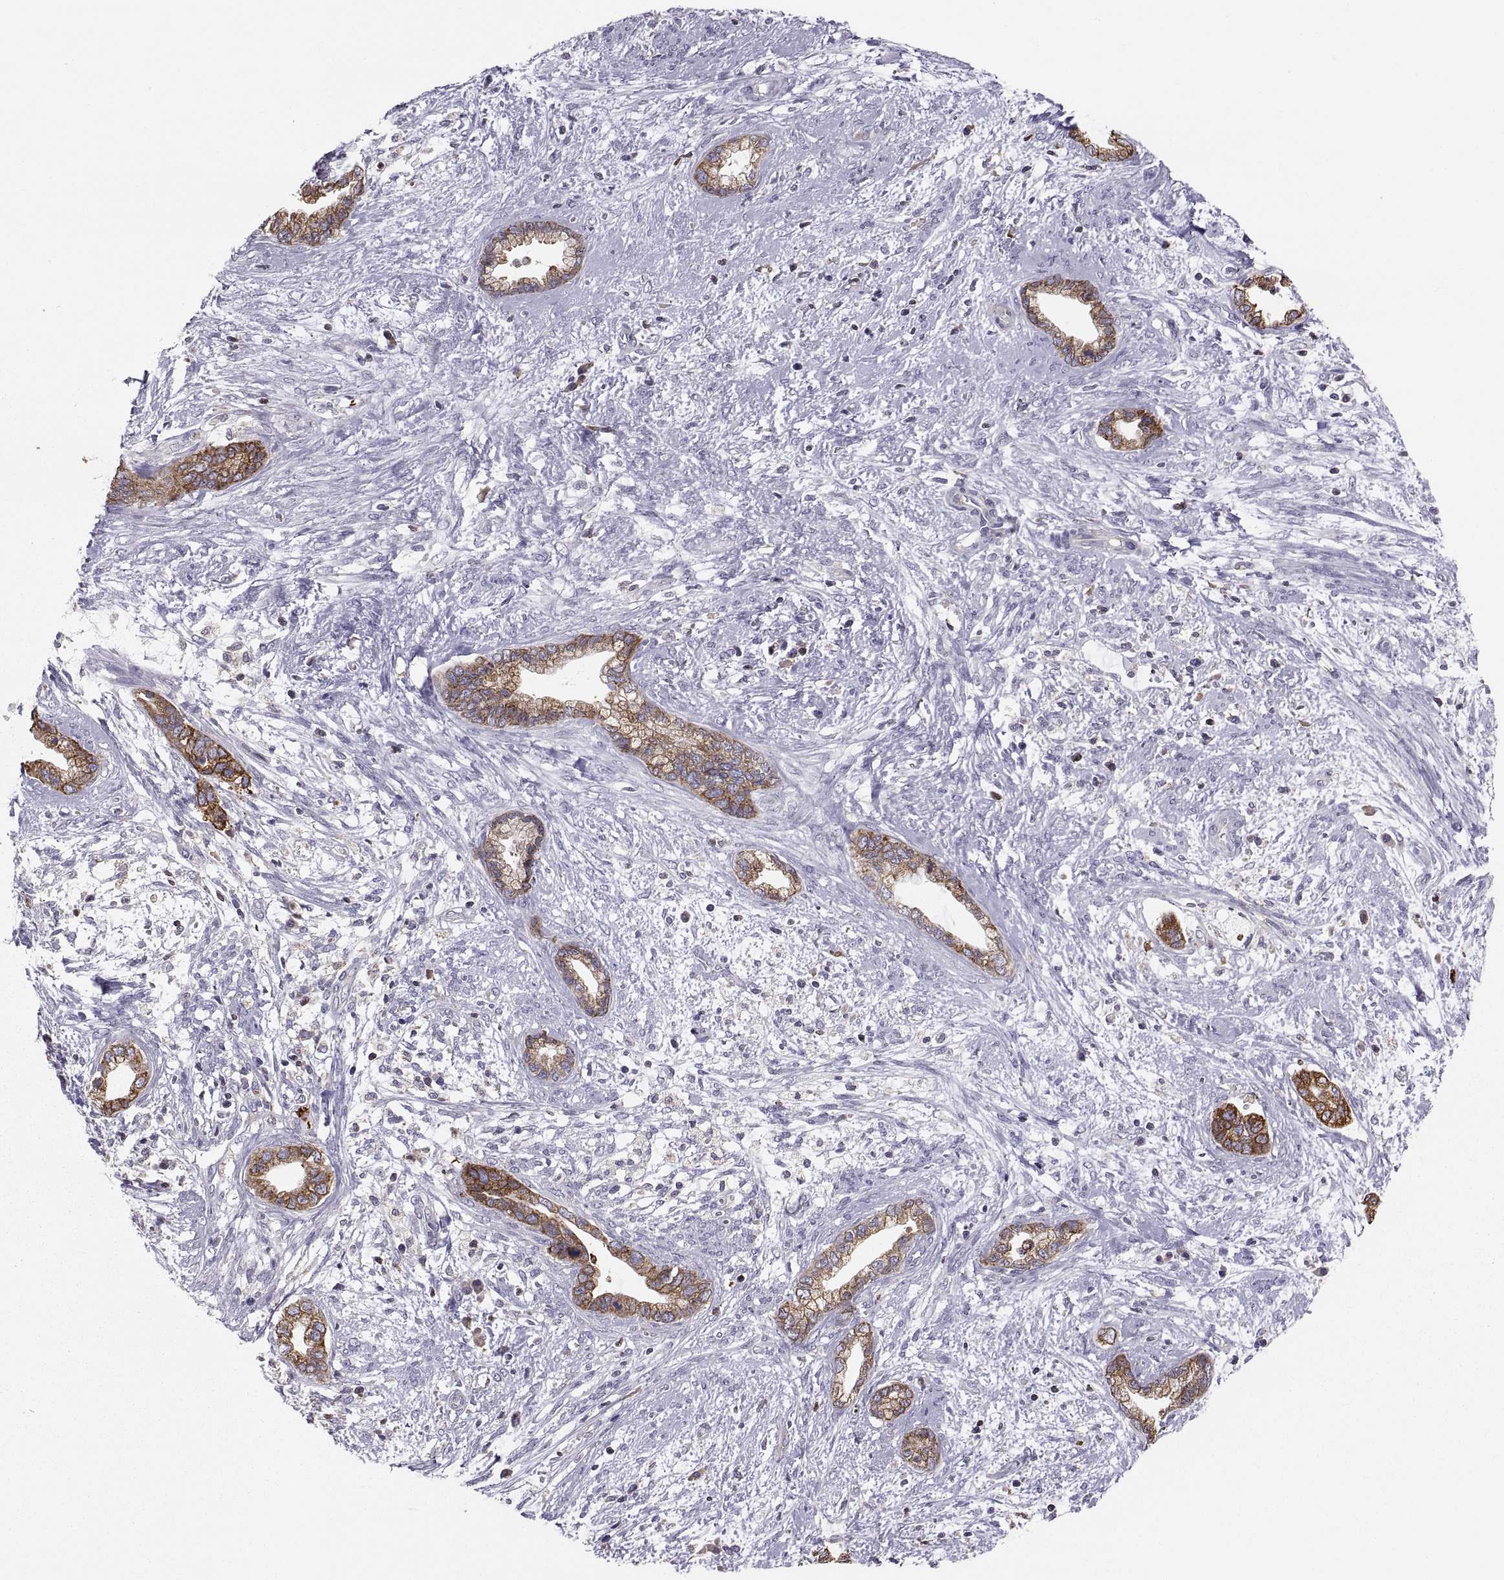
{"staining": {"intensity": "strong", "quantity": ">75%", "location": "cytoplasmic/membranous"}, "tissue": "cervical cancer", "cell_type": "Tumor cells", "image_type": "cancer", "snomed": [{"axis": "morphology", "description": "Adenocarcinoma, NOS"}, {"axis": "topography", "description": "Cervix"}], "caption": "DAB immunohistochemical staining of cervical adenocarcinoma displays strong cytoplasmic/membranous protein staining in approximately >75% of tumor cells. The protein of interest is stained brown, and the nuclei are stained in blue (DAB IHC with brightfield microscopy, high magnification).", "gene": "ERO1A", "patient": {"sex": "female", "age": 62}}